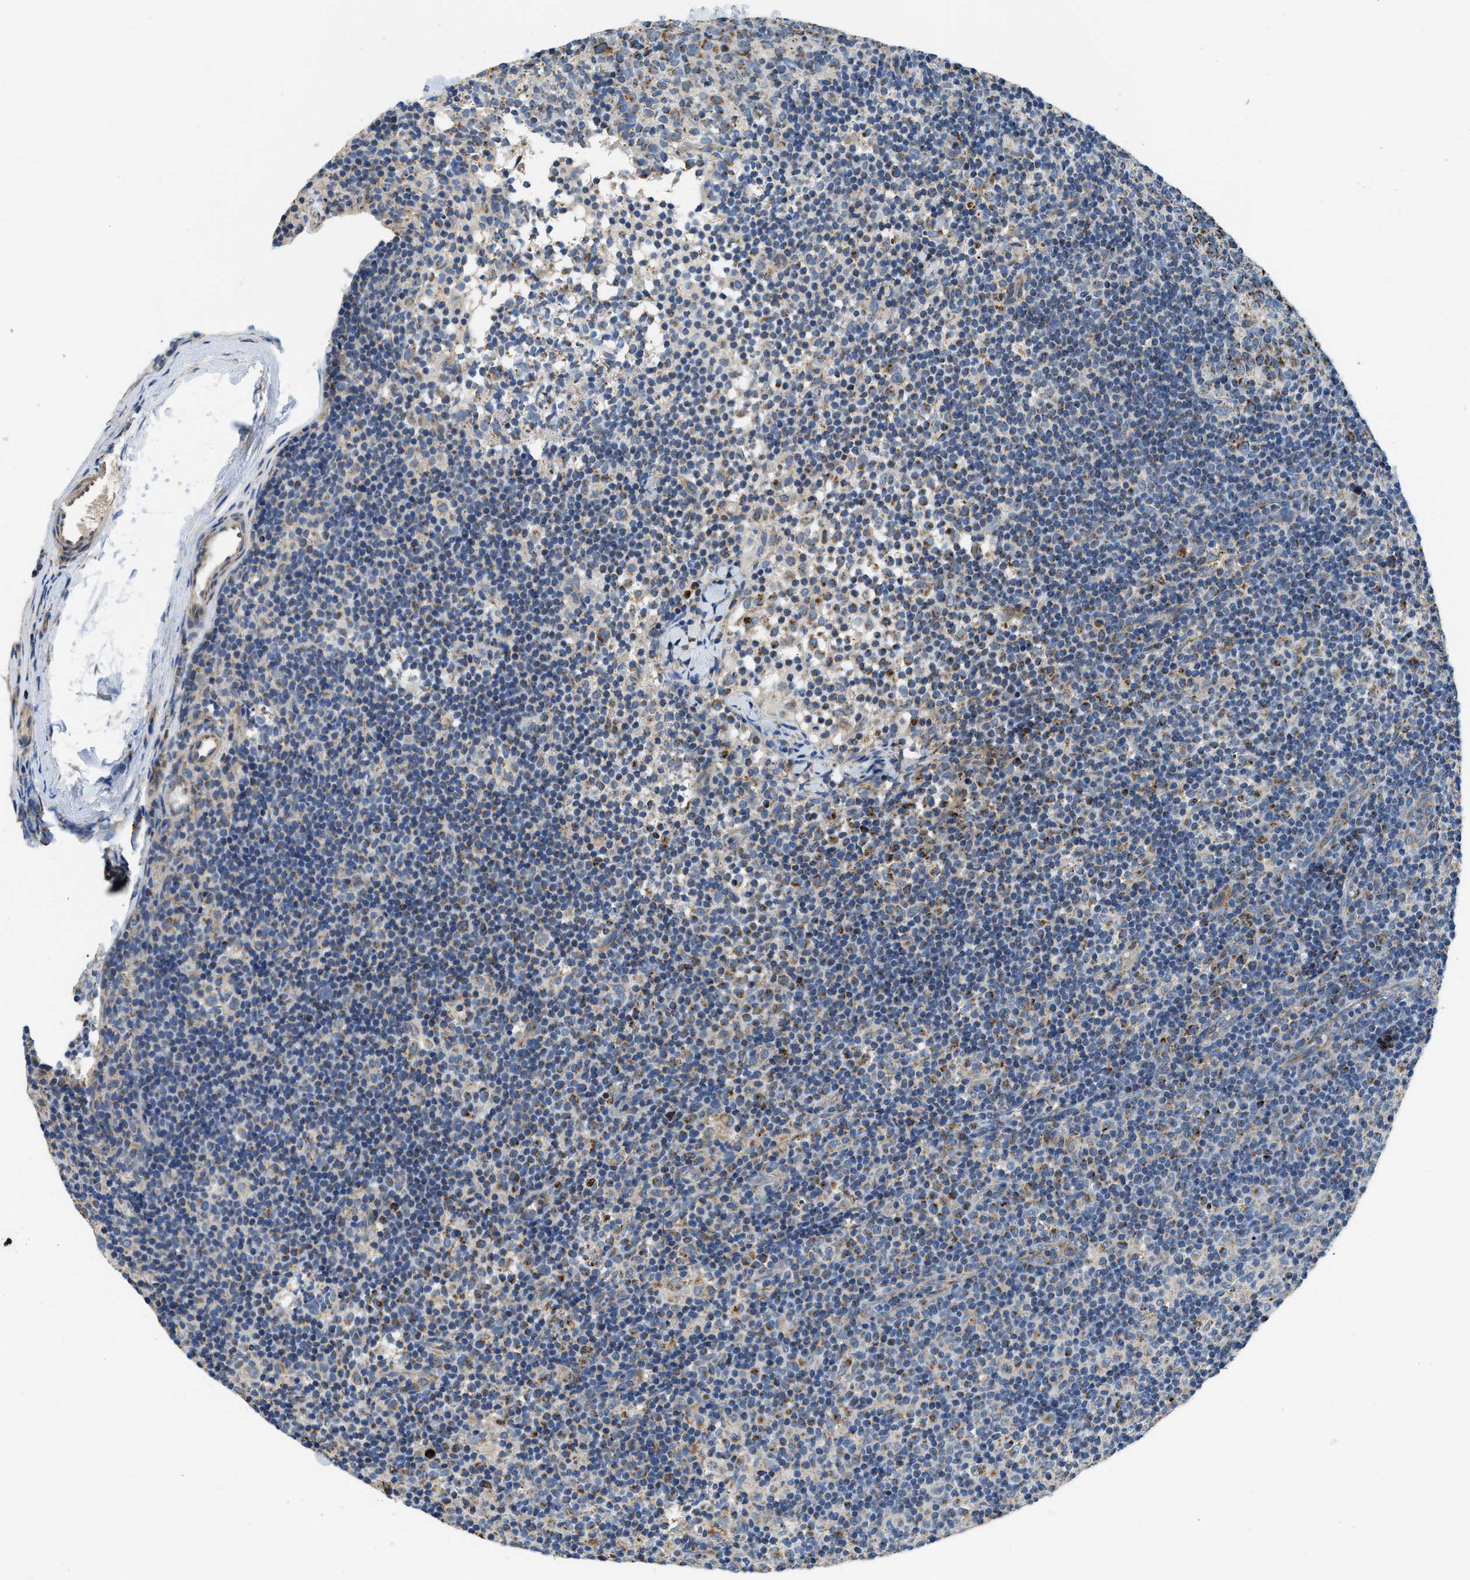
{"staining": {"intensity": "strong", "quantity": ">75%", "location": "cytoplasmic/membranous"}, "tissue": "lymph node", "cell_type": "Germinal center cells", "image_type": "normal", "snomed": [{"axis": "morphology", "description": "Normal tissue, NOS"}, {"axis": "morphology", "description": "Inflammation, NOS"}, {"axis": "topography", "description": "Lymph node"}], "caption": "Protein staining shows strong cytoplasmic/membranous staining in approximately >75% of germinal center cells in normal lymph node.", "gene": "STK33", "patient": {"sex": "male", "age": 55}}